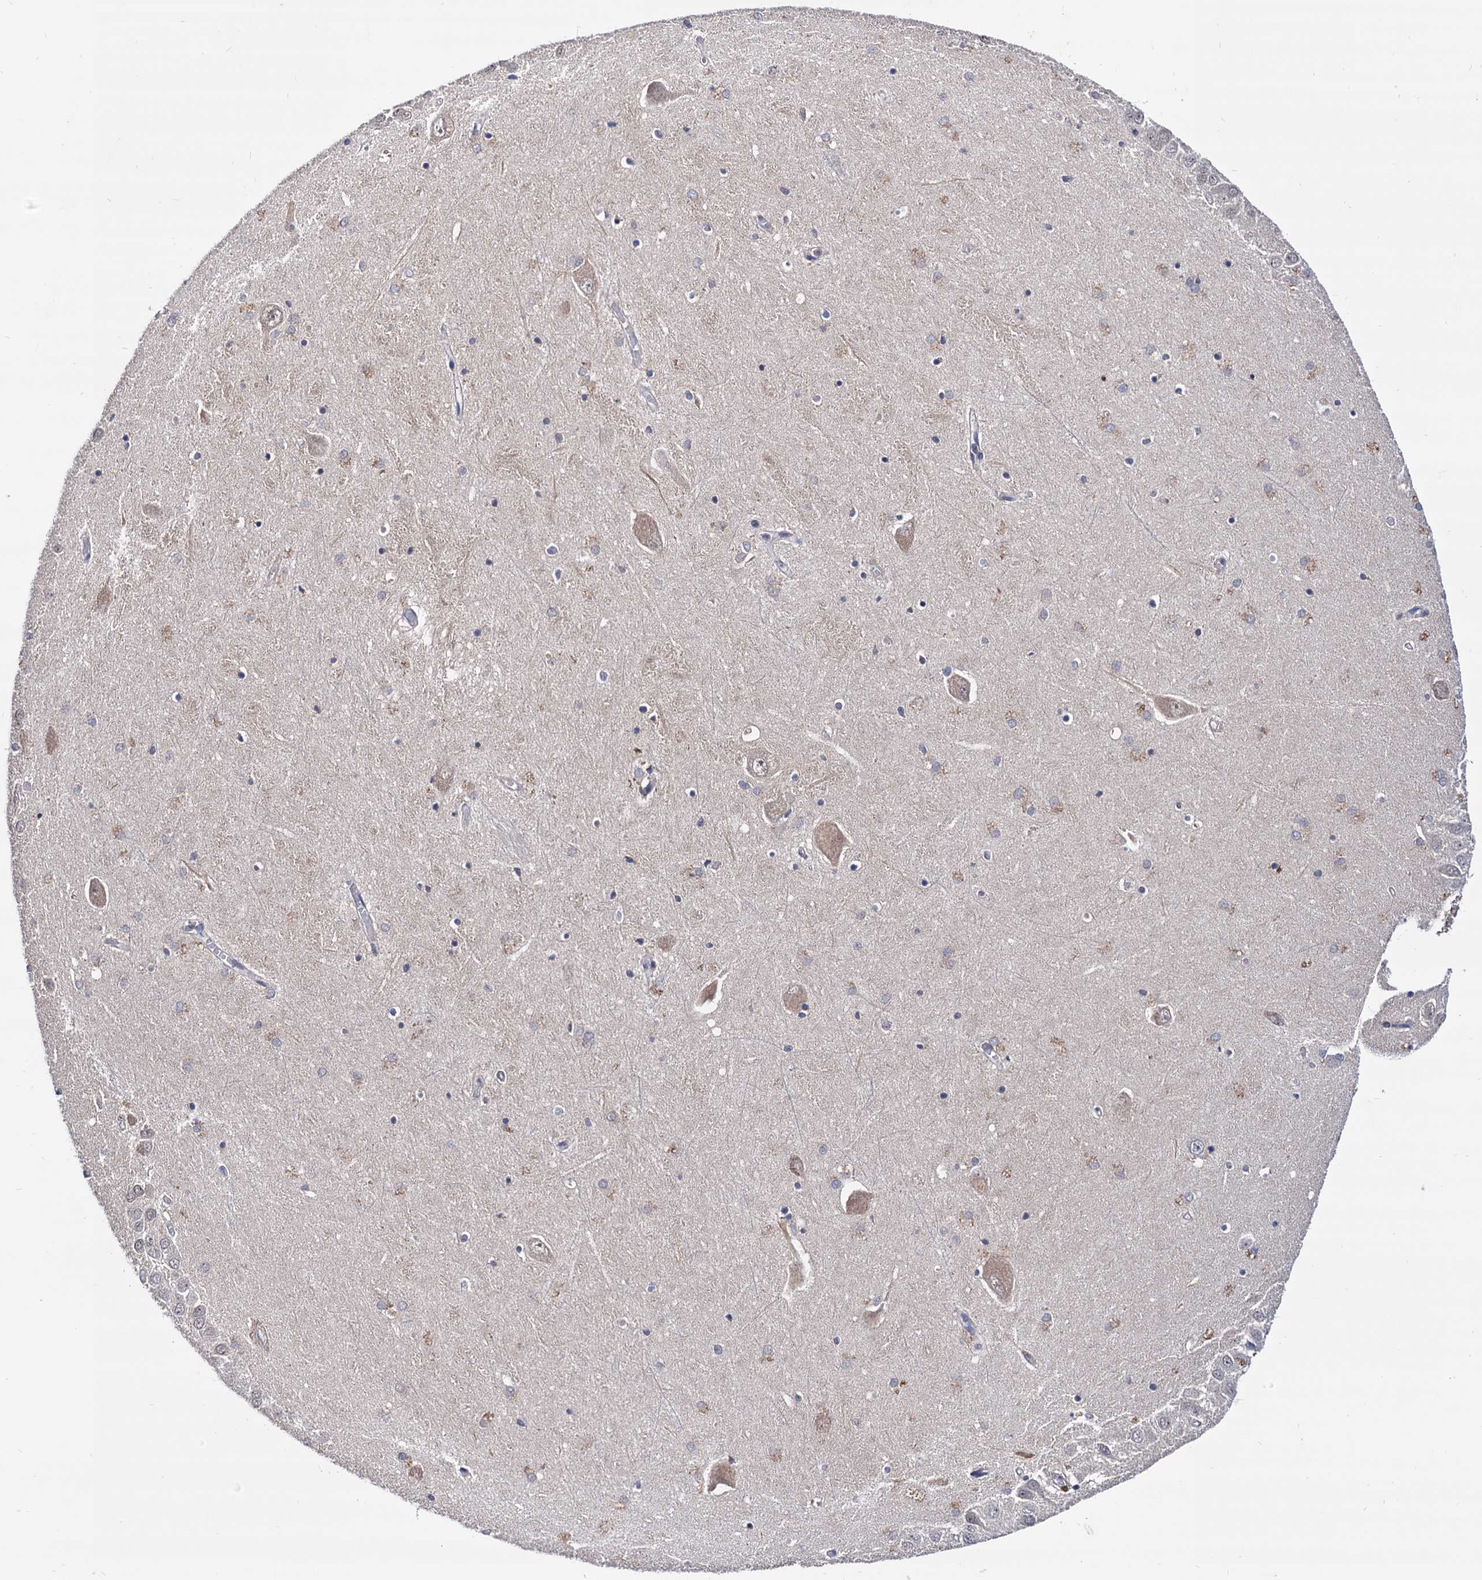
{"staining": {"intensity": "weak", "quantity": "<25%", "location": "cytoplasmic/membranous"}, "tissue": "hippocampus", "cell_type": "Glial cells", "image_type": "normal", "snomed": [{"axis": "morphology", "description": "Normal tissue, NOS"}, {"axis": "topography", "description": "Hippocampus"}], "caption": "Immunohistochemical staining of normal human hippocampus reveals no significant positivity in glial cells.", "gene": "RNASEH2B", "patient": {"sex": "male", "age": 70}}